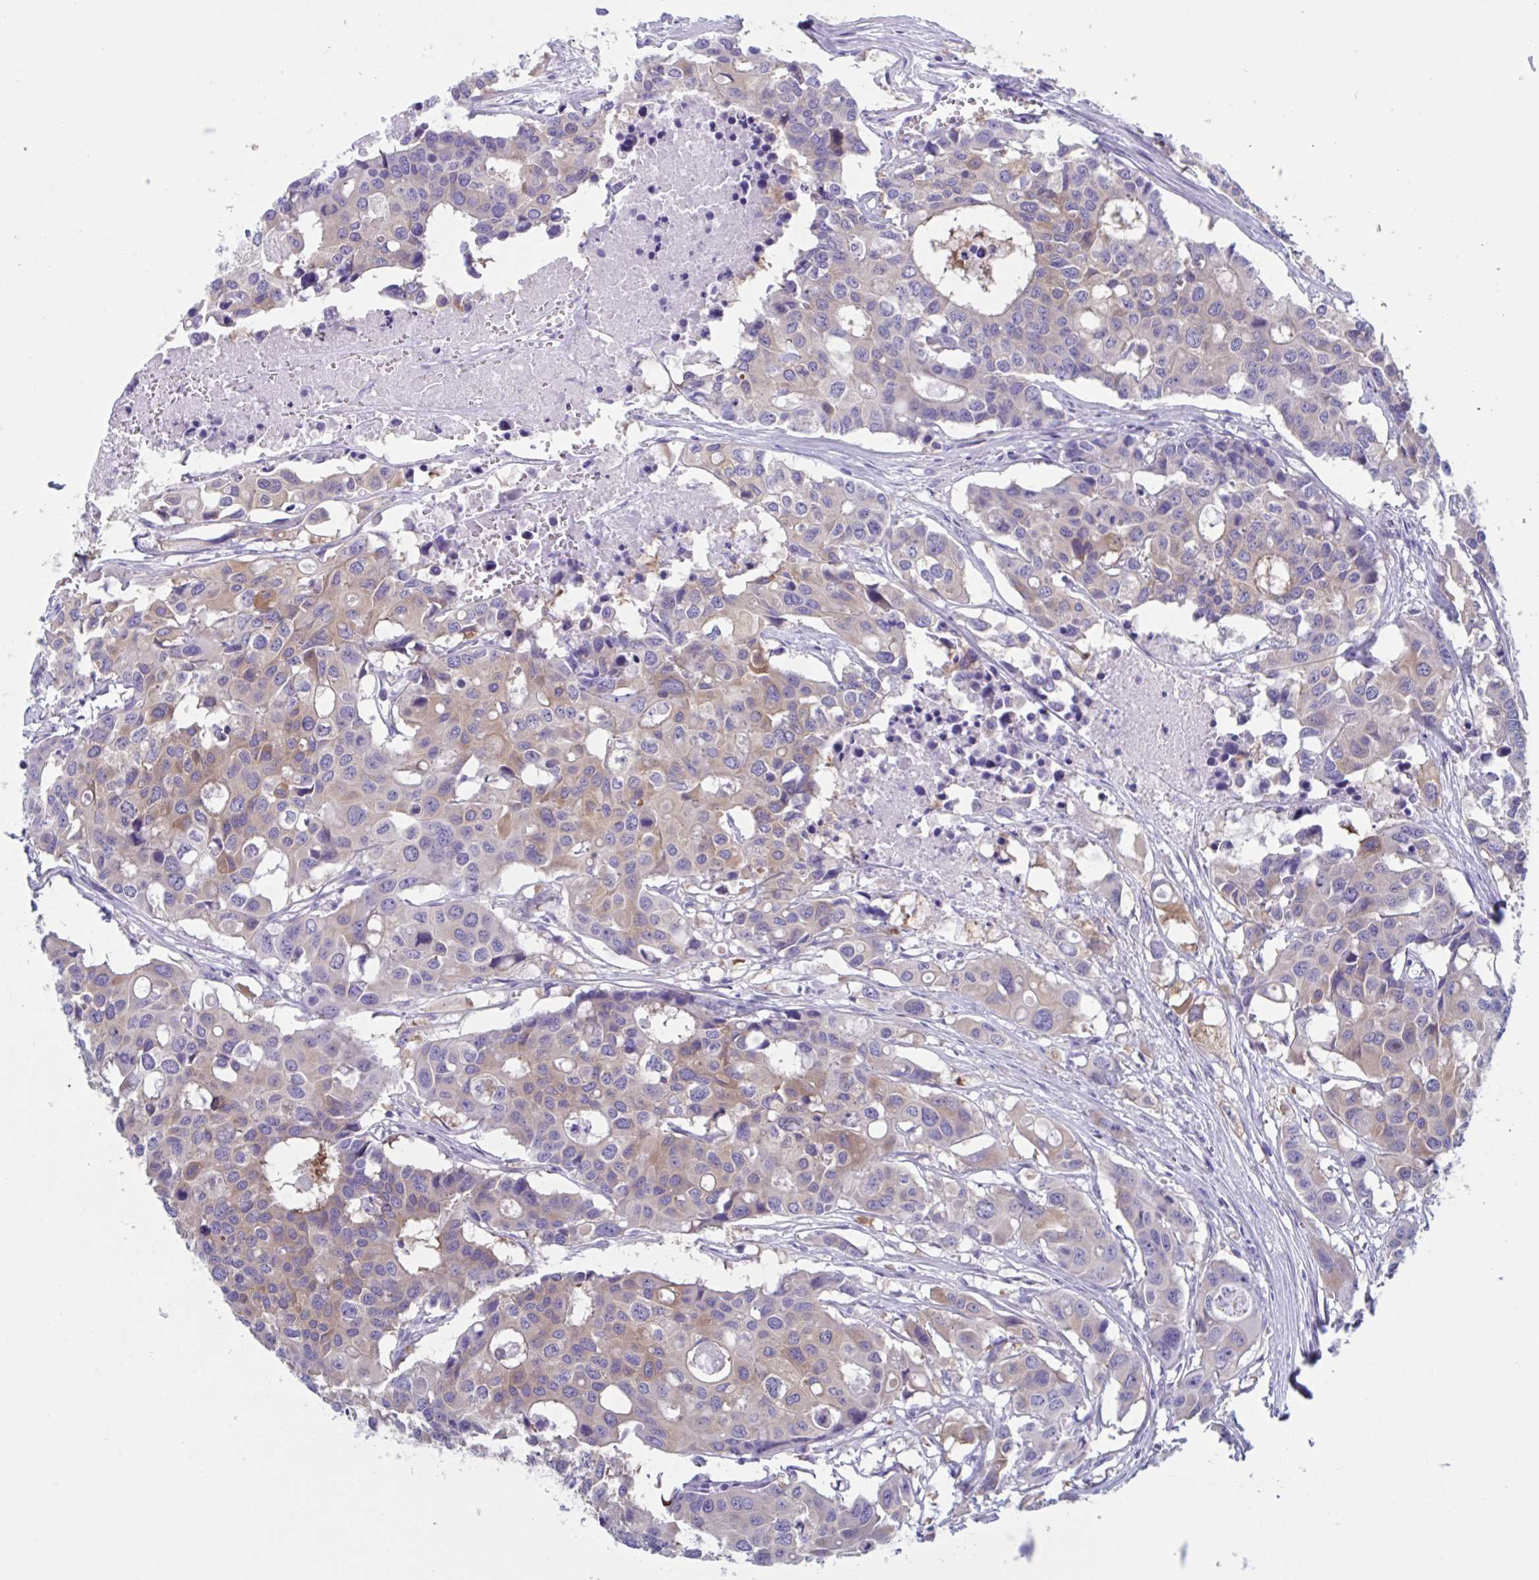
{"staining": {"intensity": "weak", "quantity": "25%-75%", "location": "cytoplasmic/membranous"}, "tissue": "colorectal cancer", "cell_type": "Tumor cells", "image_type": "cancer", "snomed": [{"axis": "morphology", "description": "Adenocarcinoma, NOS"}, {"axis": "topography", "description": "Colon"}], "caption": "Human colorectal cancer (adenocarcinoma) stained with a protein marker reveals weak staining in tumor cells.", "gene": "LPIN3", "patient": {"sex": "male", "age": 77}}